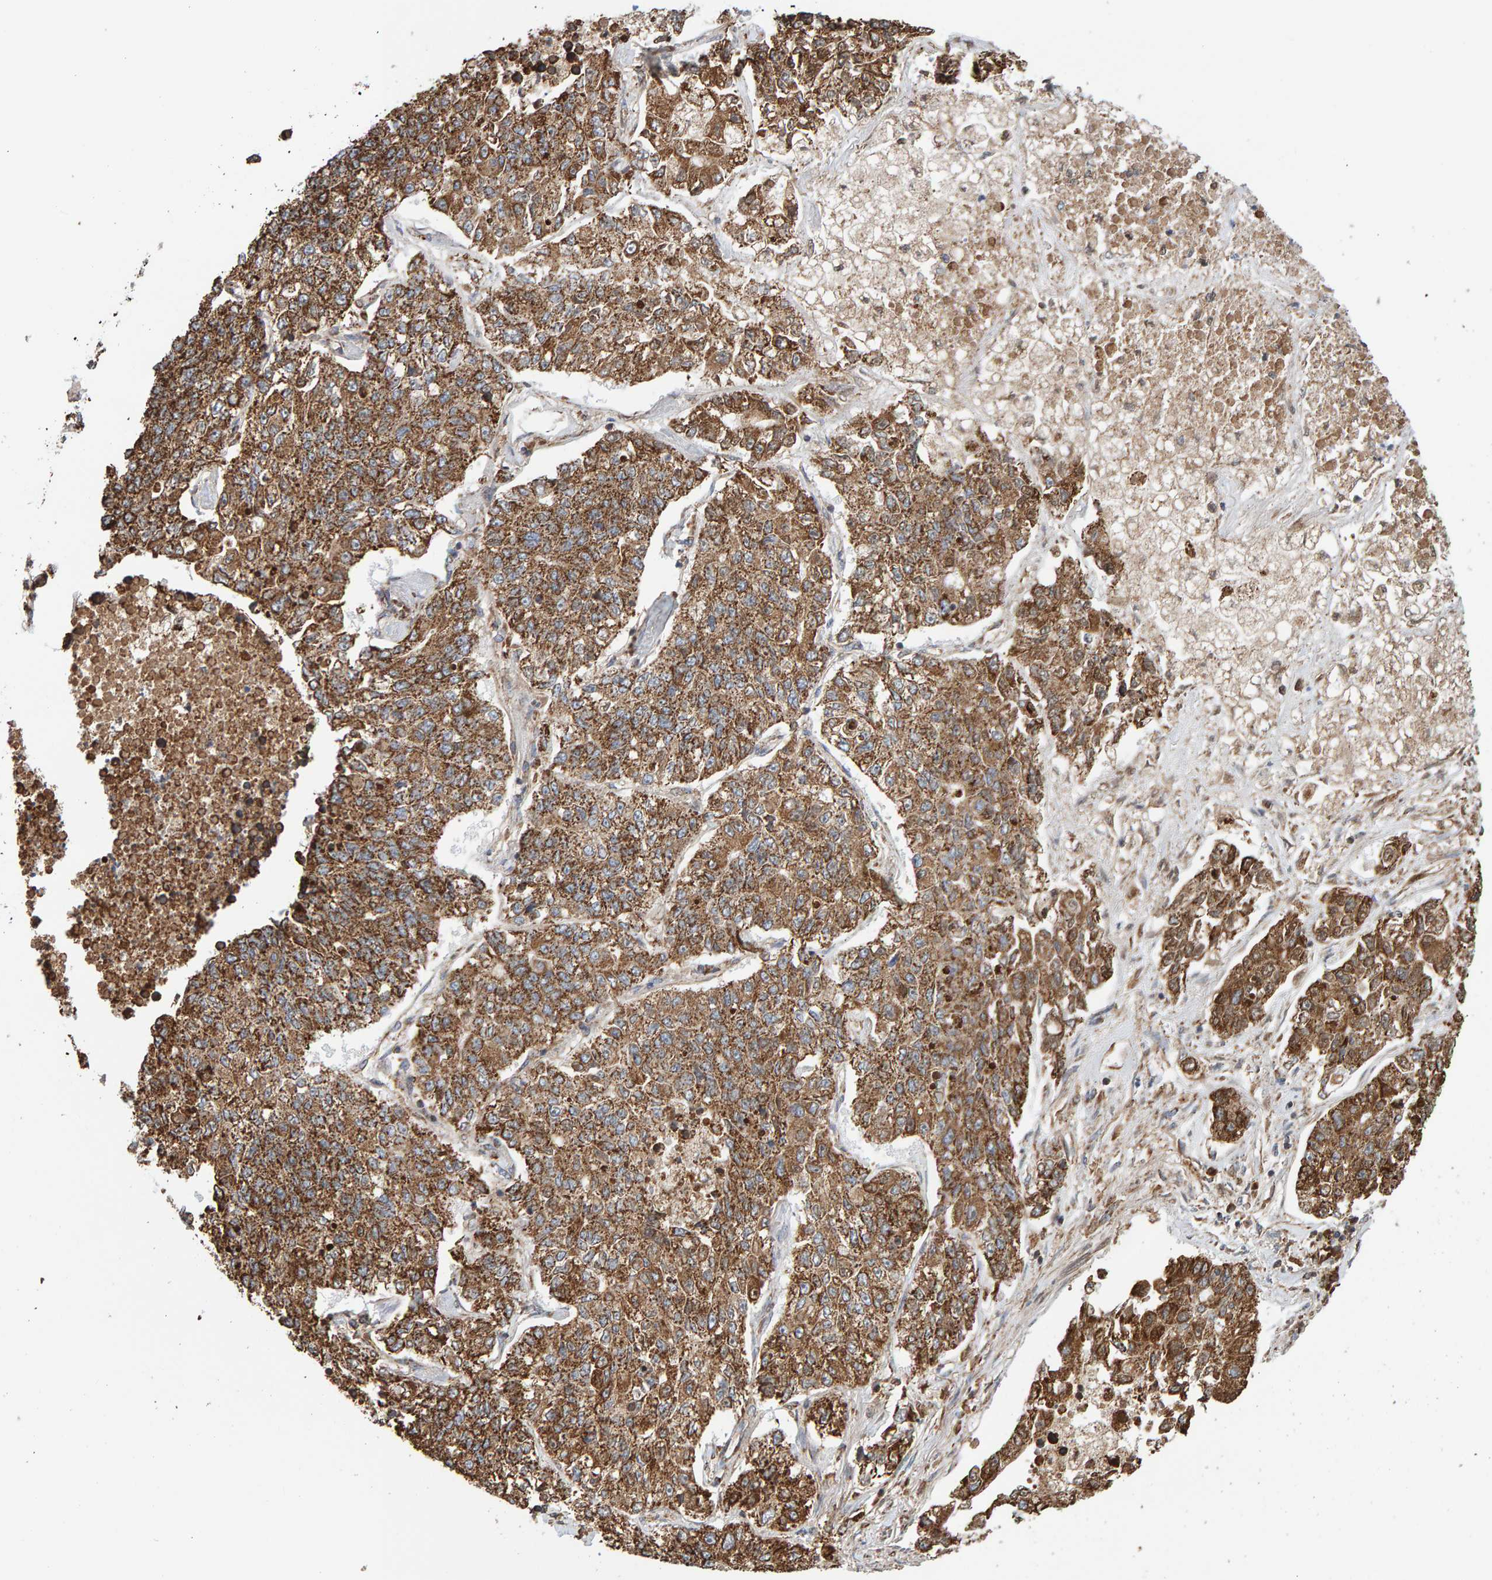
{"staining": {"intensity": "strong", "quantity": ">75%", "location": "cytoplasmic/membranous"}, "tissue": "lung cancer", "cell_type": "Tumor cells", "image_type": "cancer", "snomed": [{"axis": "morphology", "description": "Adenocarcinoma, NOS"}, {"axis": "topography", "description": "Lung"}], "caption": "Protein expression analysis of lung cancer (adenocarcinoma) demonstrates strong cytoplasmic/membranous positivity in about >75% of tumor cells.", "gene": "MRPL45", "patient": {"sex": "male", "age": 49}}